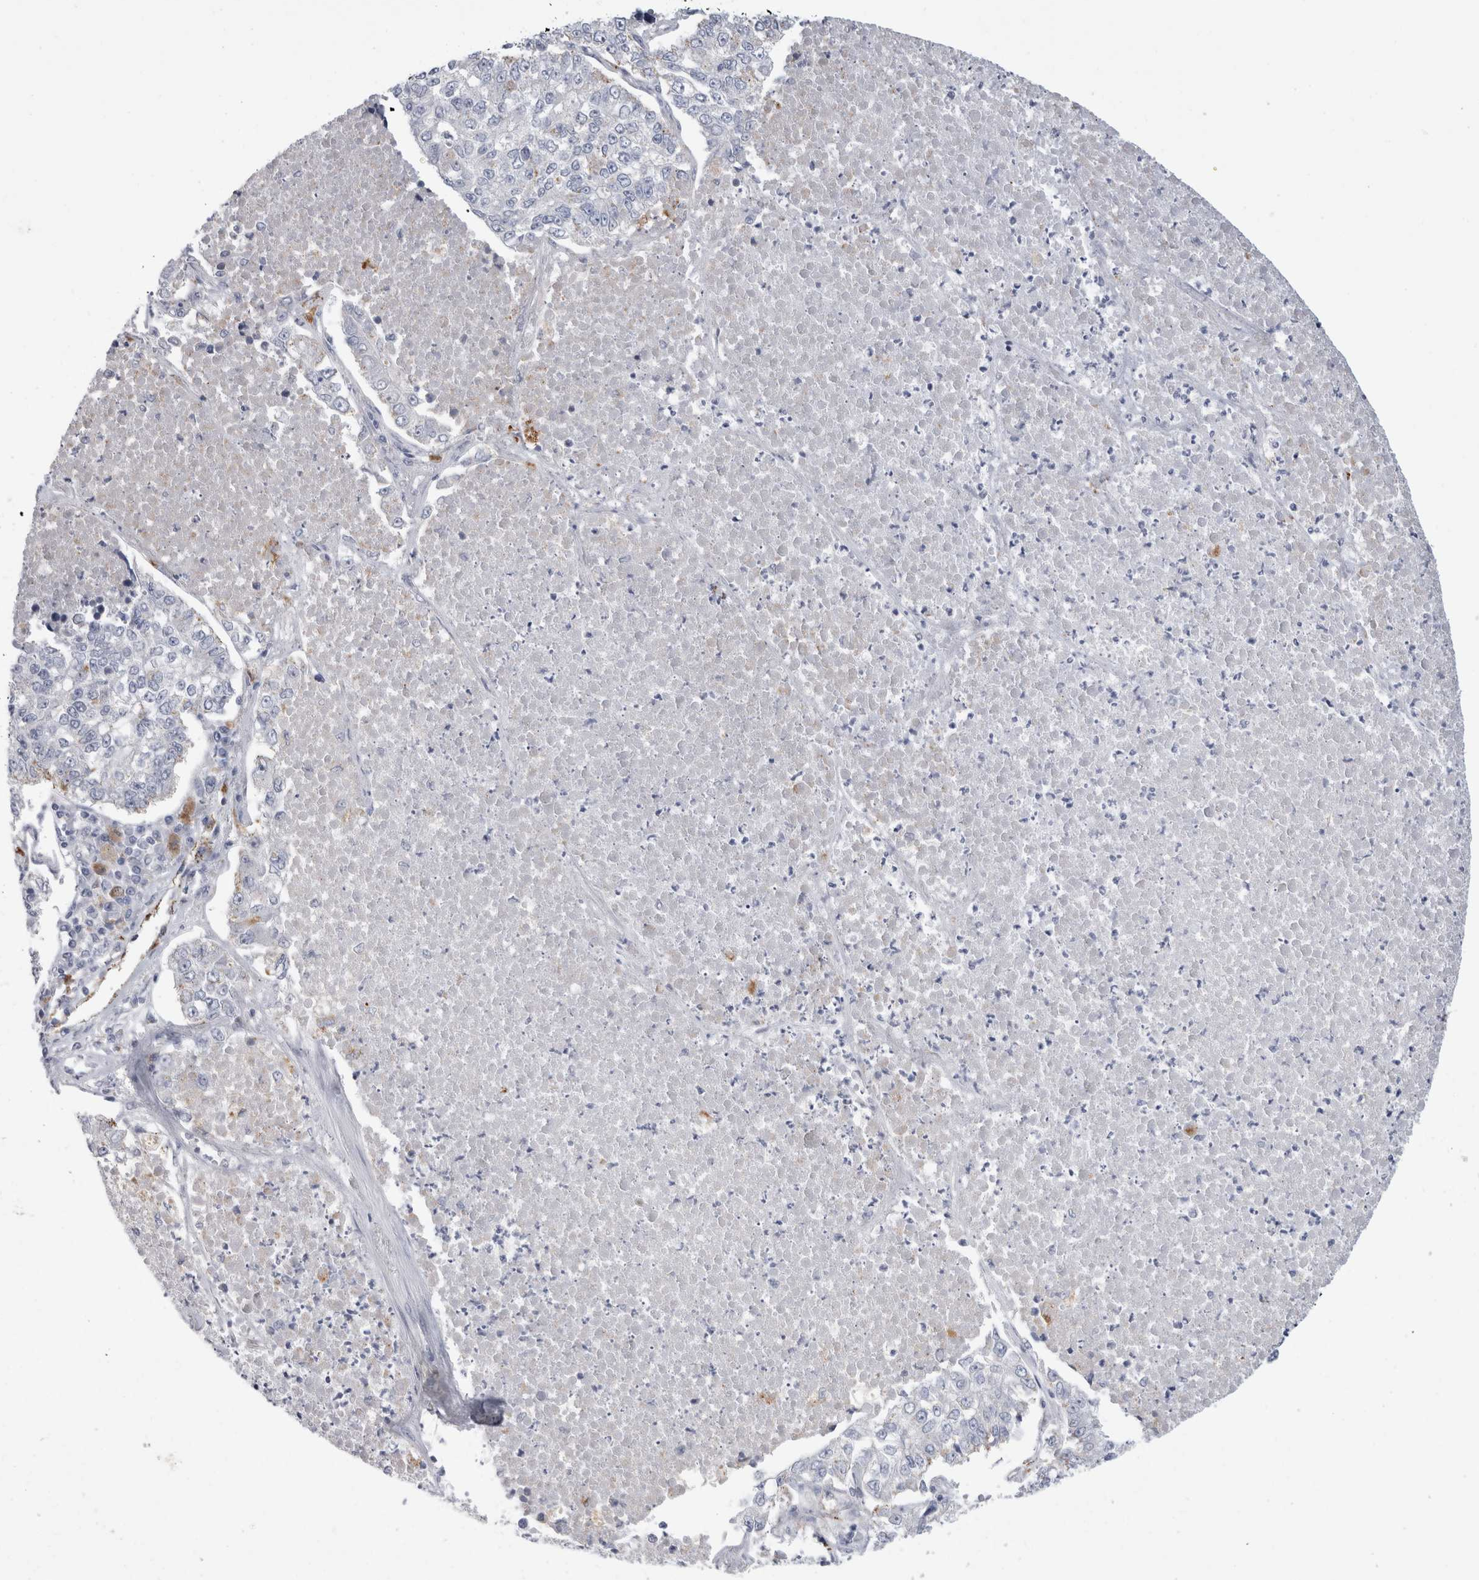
{"staining": {"intensity": "negative", "quantity": "none", "location": "none"}, "tissue": "lung cancer", "cell_type": "Tumor cells", "image_type": "cancer", "snomed": [{"axis": "morphology", "description": "Adenocarcinoma, NOS"}, {"axis": "topography", "description": "Lung"}], "caption": "Lung adenocarcinoma was stained to show a protein in brown. There is no significant positivity in tumor cells.", "gene": "ANKMY1", "patient": {"sex": "male", "age": 49}}